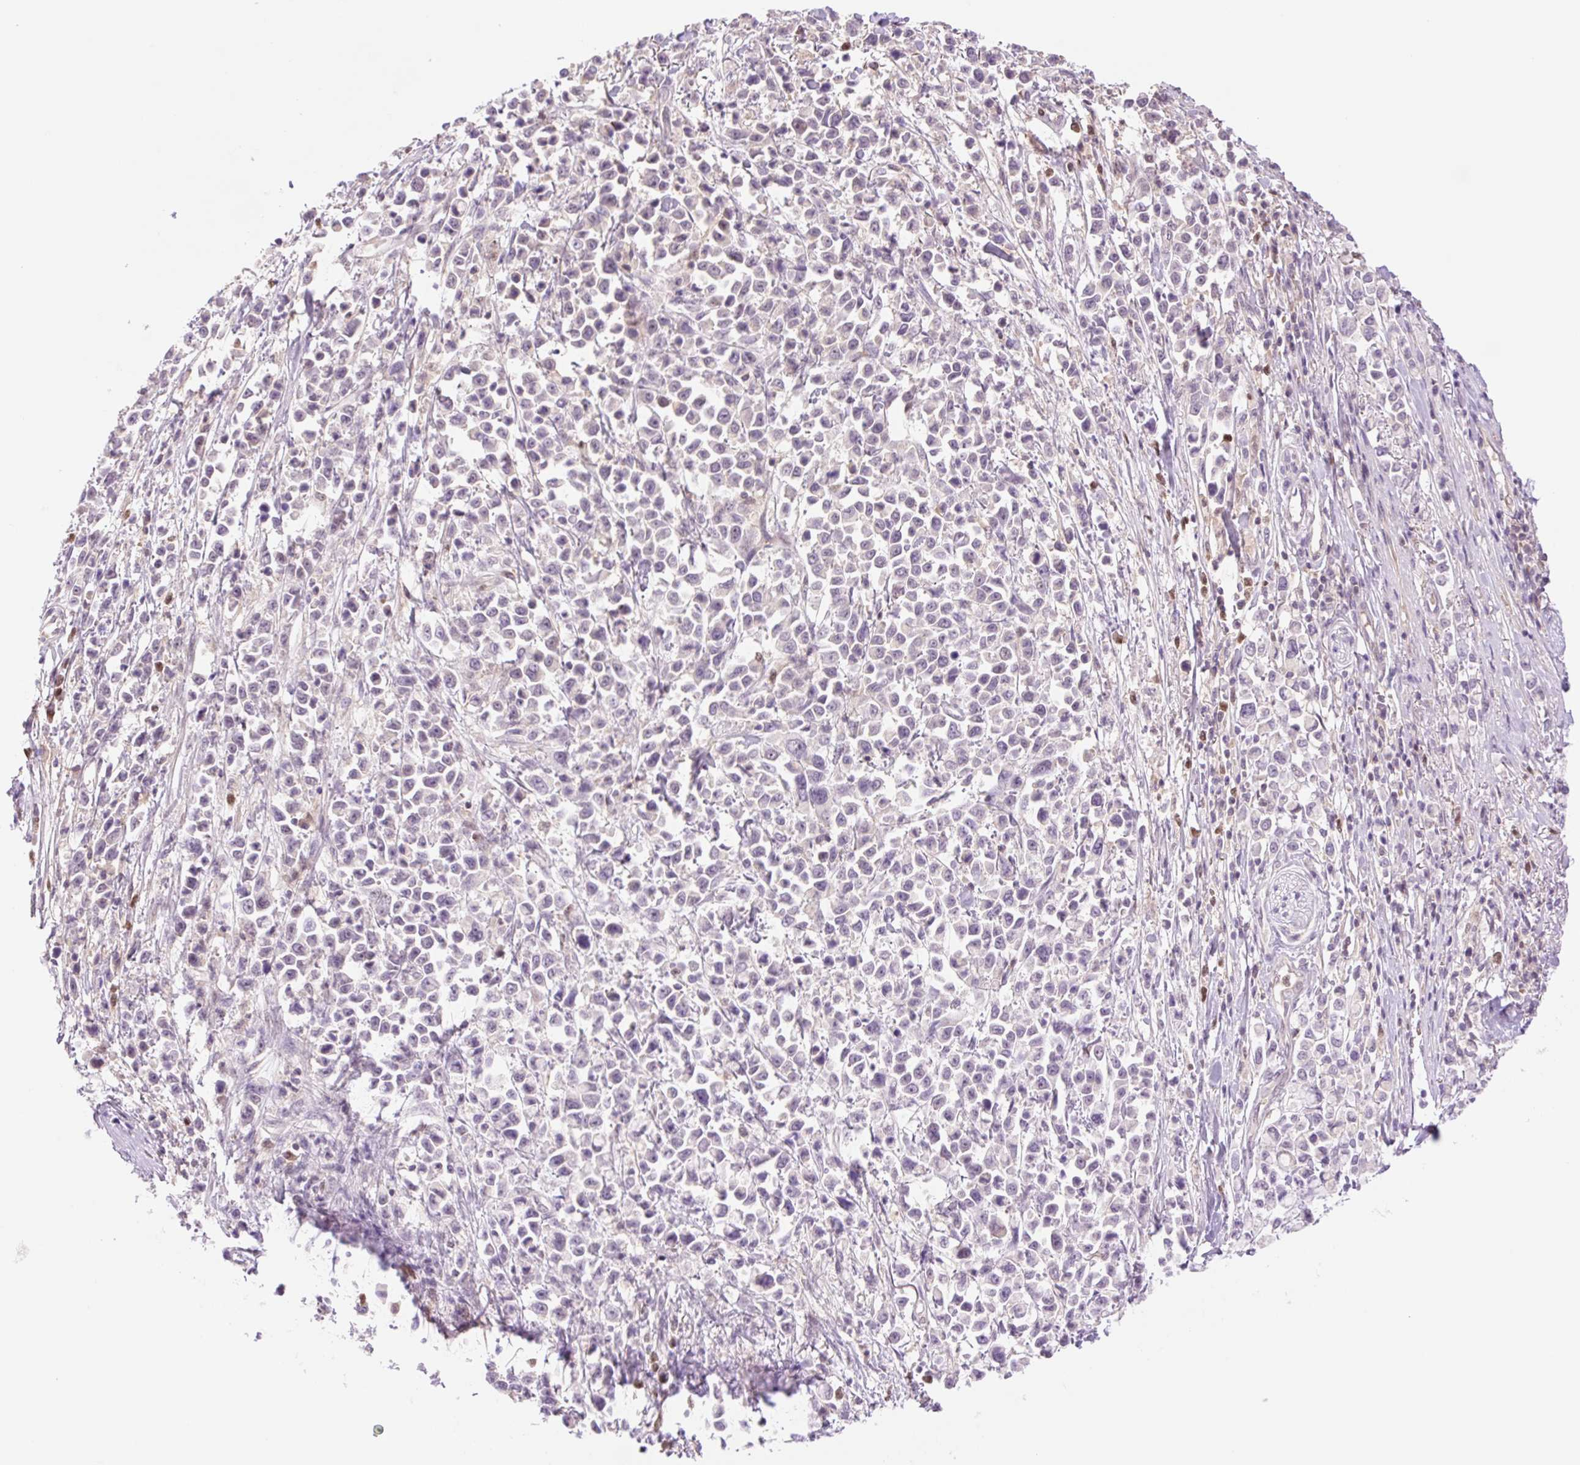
{"staining": {"intensity": "negative", "quantity": "none", "location": "none"}, "tissue": "stomach cancer", "cell_type": "Tumor cells", "image_type": "cancer", "snomed": [{"axis": "morphology", "description": "Adenocarcinoma, NOS"}, {"axis": "topography", "description": "Stomach"}], "caption": "Micrograph shows no significant protein staining in tumor cells of stomach cancer.", "gene": "HEBP1", "patient": {"sex": "female", "age": 81}}